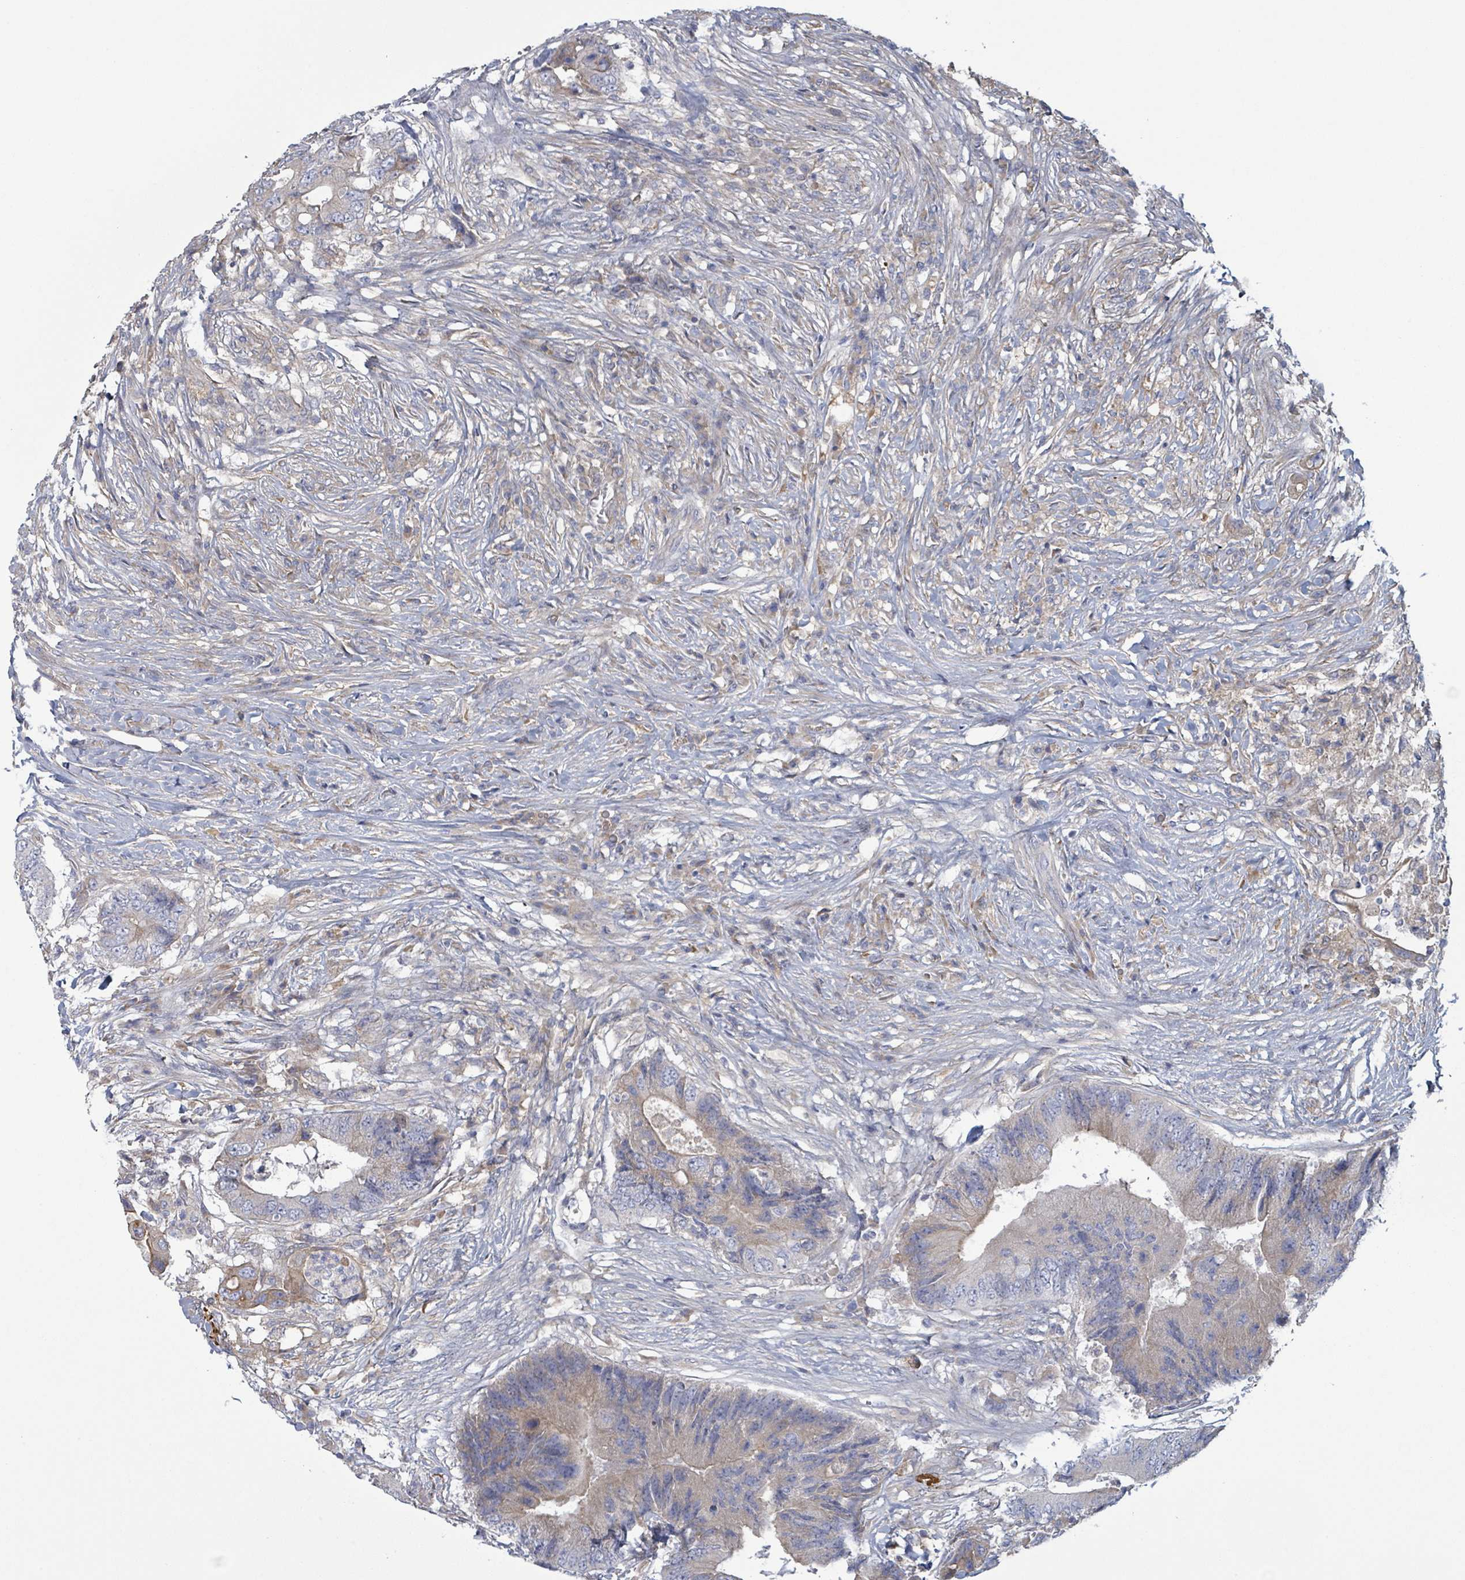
{"staining": {"intensity": "weak", "quantity": "<25%", "location": "cytoplasmic/membranous"}, "tissue": "colorectal cancer", "cell_type": "Tumor cells", "image_type": "cancer", "snomed": [{"axis": "morphology", "description": "Adenocarcinoma, NOS"}, {"axis": "topography", "description": "Colon"}], "caption": "Immunohistochemistry of colorectal adenocarcinoma demonstrates no positivity in tumor cells. The staining is performed using DAB (3,3'-diaminobenzidine) brown chromogen with nuclei counter-stained in using hematoxylin.", "gene": "COL13A1", "patient": {"sex": "male", "age": 71}}